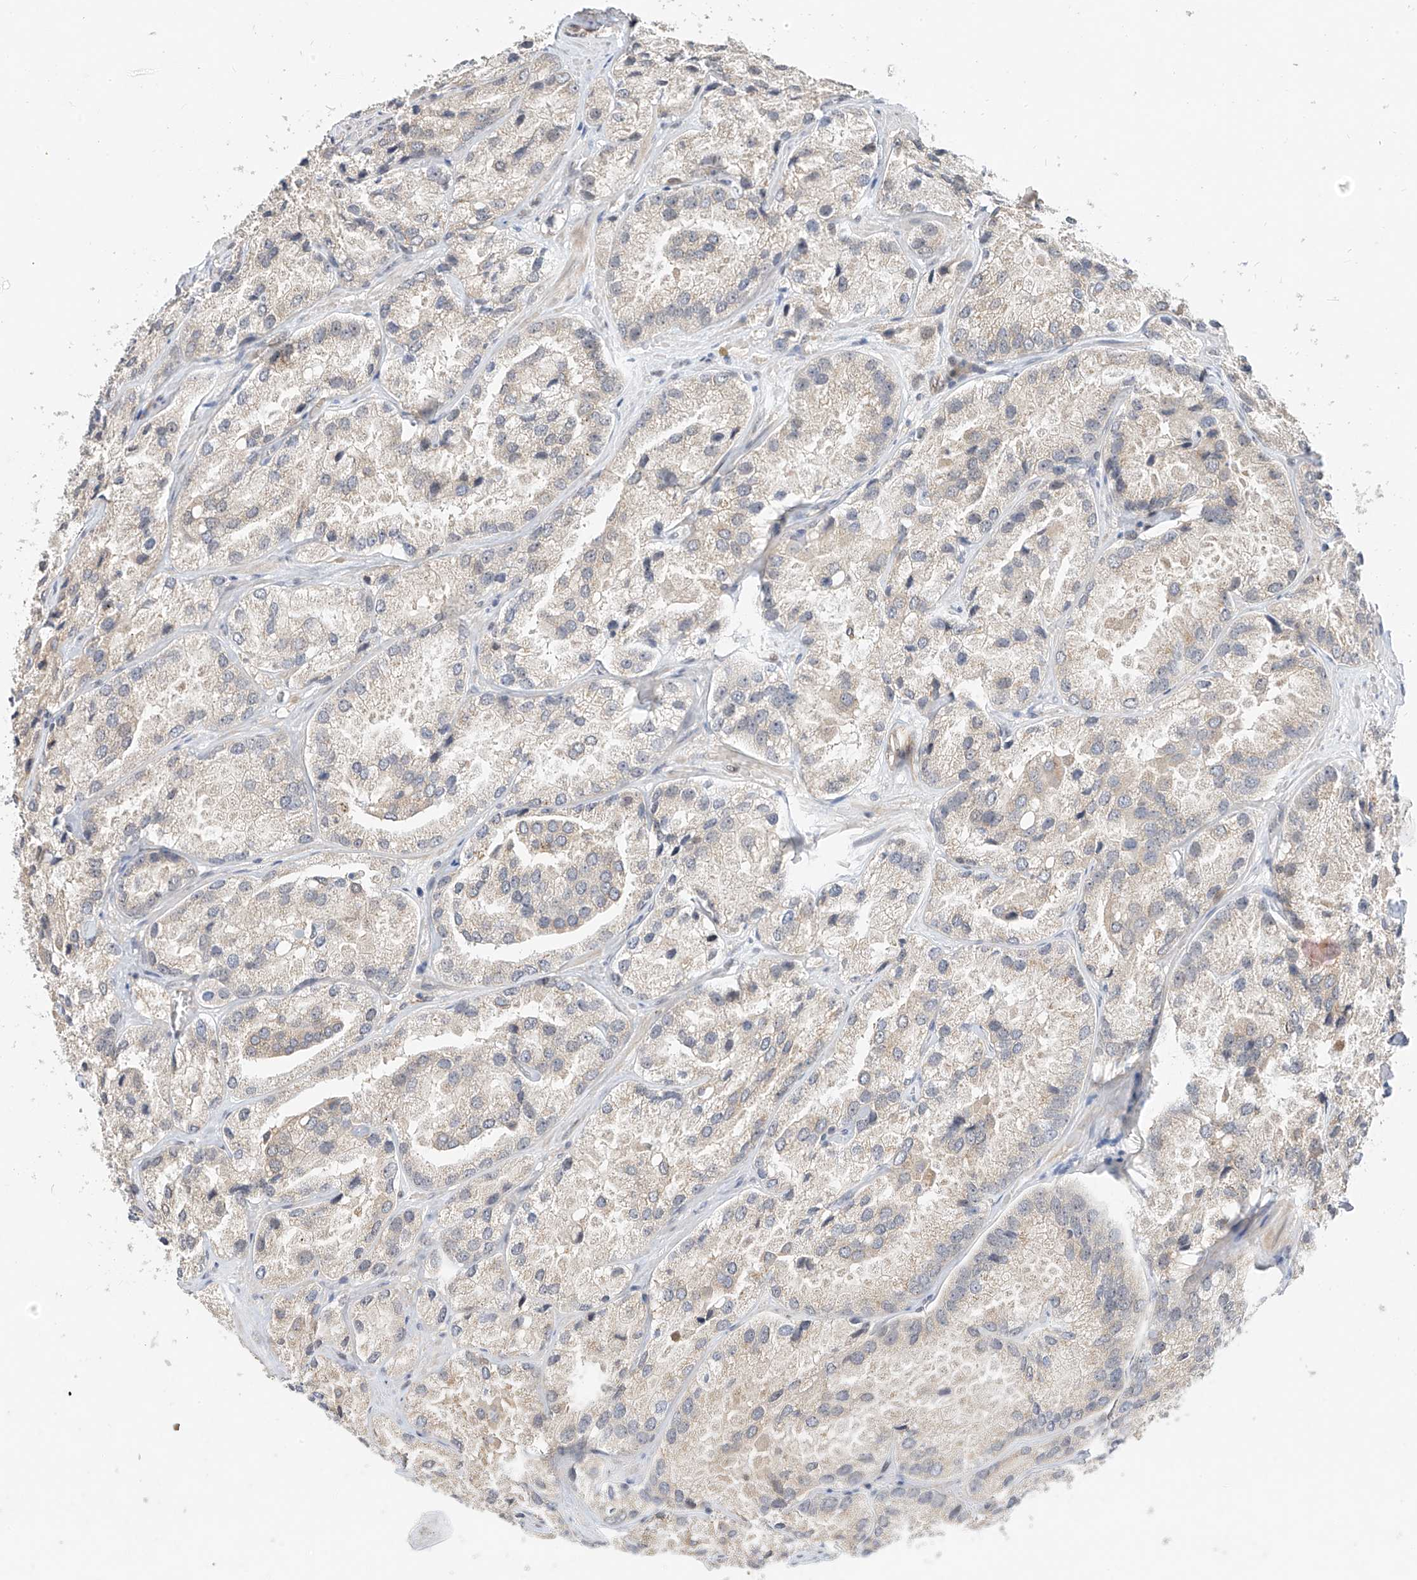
{"staining": {"intensity": "negative", "quantity": "none", "location": "none"}, "tissue": "prostate cancer", "cell_type": "Tumor cells", "image_type": "cancer", "snomed": [{"axis": "morphology", "description": "Adenocarcinoma, High grade"}, {"axis": "topography", "description": "Prostate"}], "caption": "The immunohistochemistry micrograph has no significant staining in tumor cells of high-grade adenocarcinoma (prostate) tissue.", "gene": "MRTFA", "patient": {"sex": "male", "age": 66}}